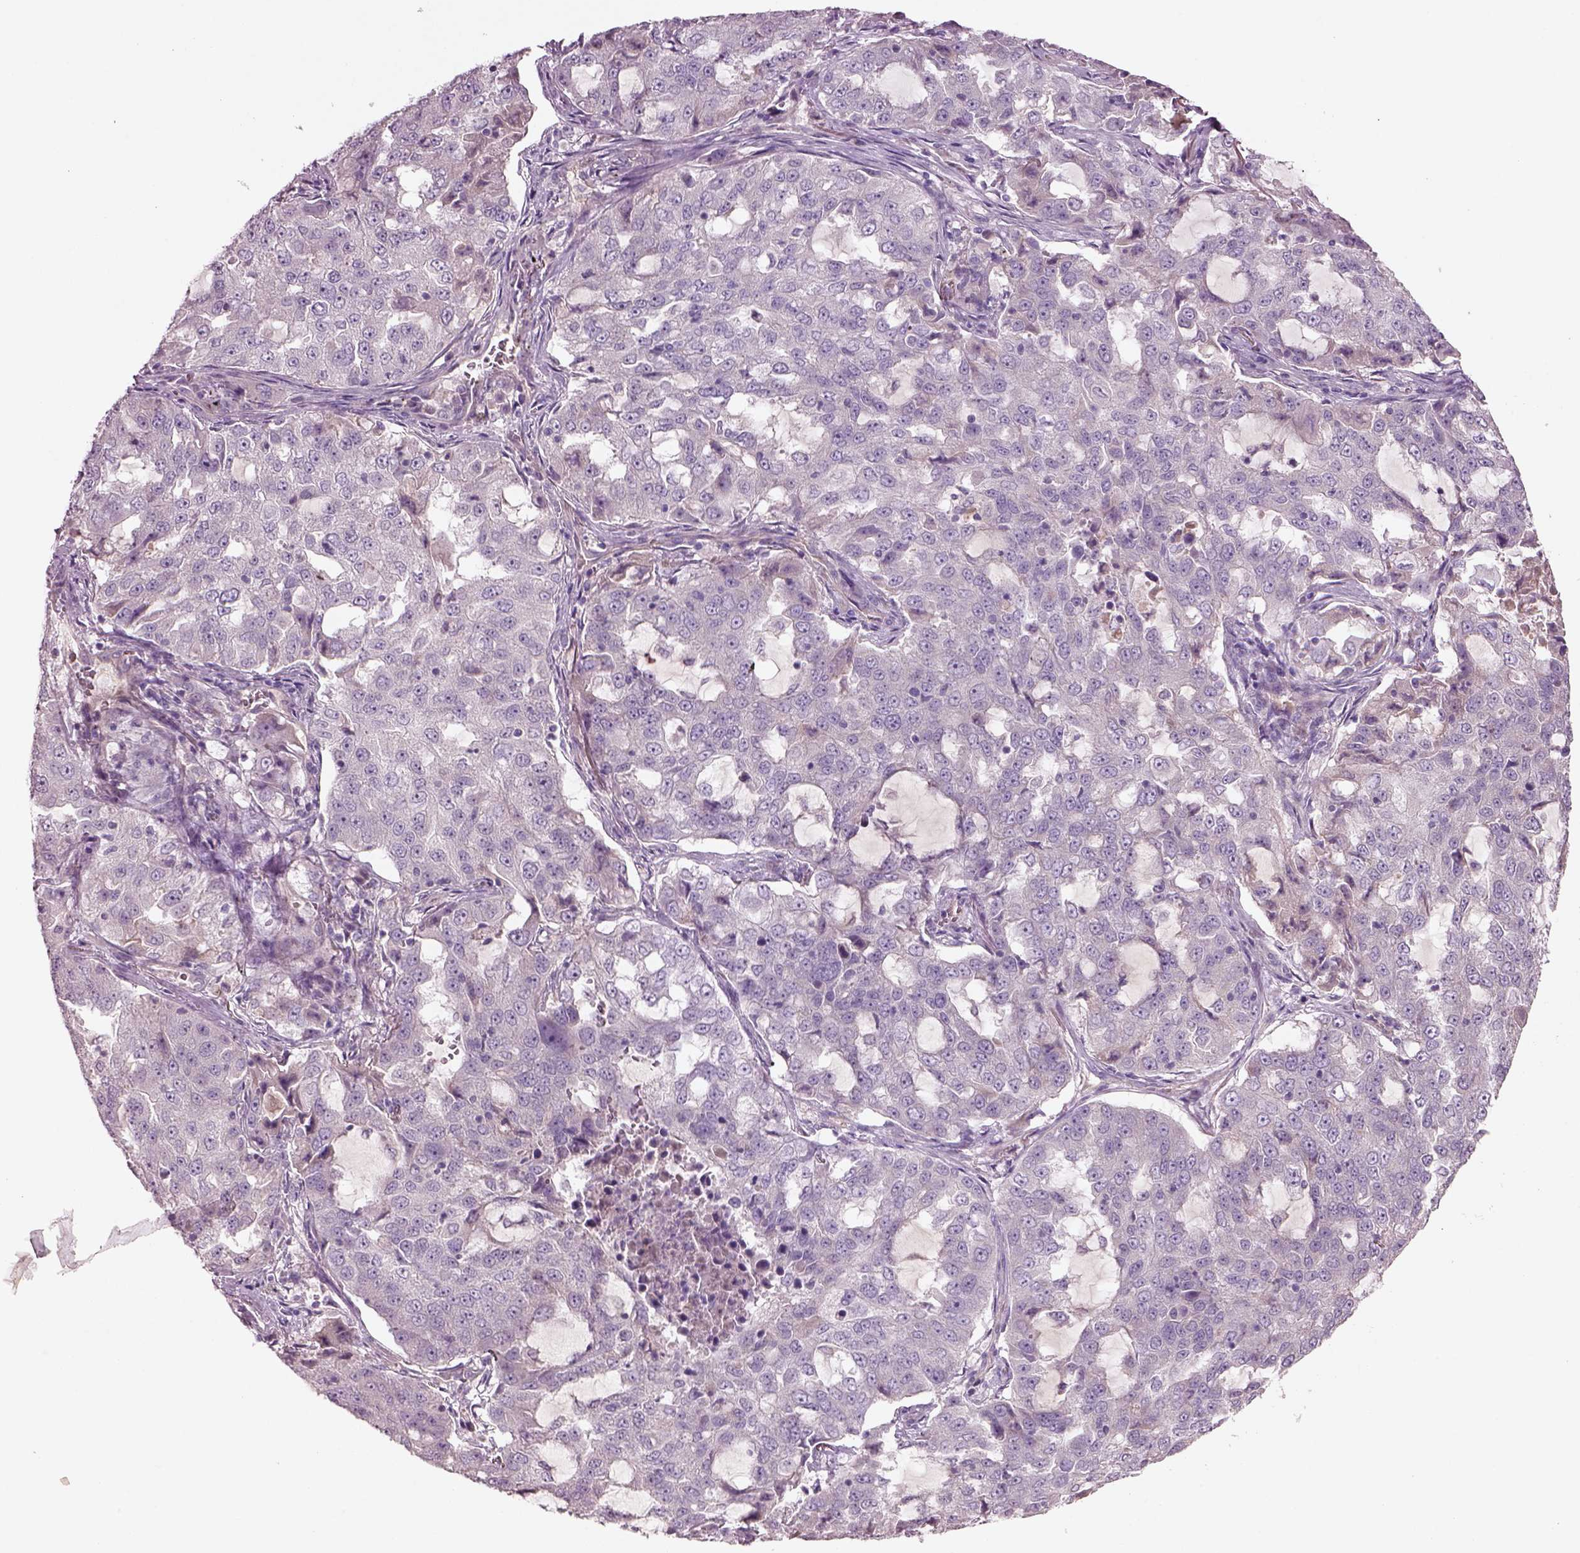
{"staining": {"intensity": "negative", "quantity": "none", "location": "none"}, "tissue": "lung cancer", "cell_type": "Tumor cells", "image_type": "cancer", "snomed": [{"axis": "morphology", "description": "Adenocarcinoma, NOS"}, {"axis": "topography", "description": "Lung"}], "caption": "The image shows no staining of tumor cells in lung cancer.", "gene": "DUOXA2", "patient": {"sex": "female", "age": 61}}